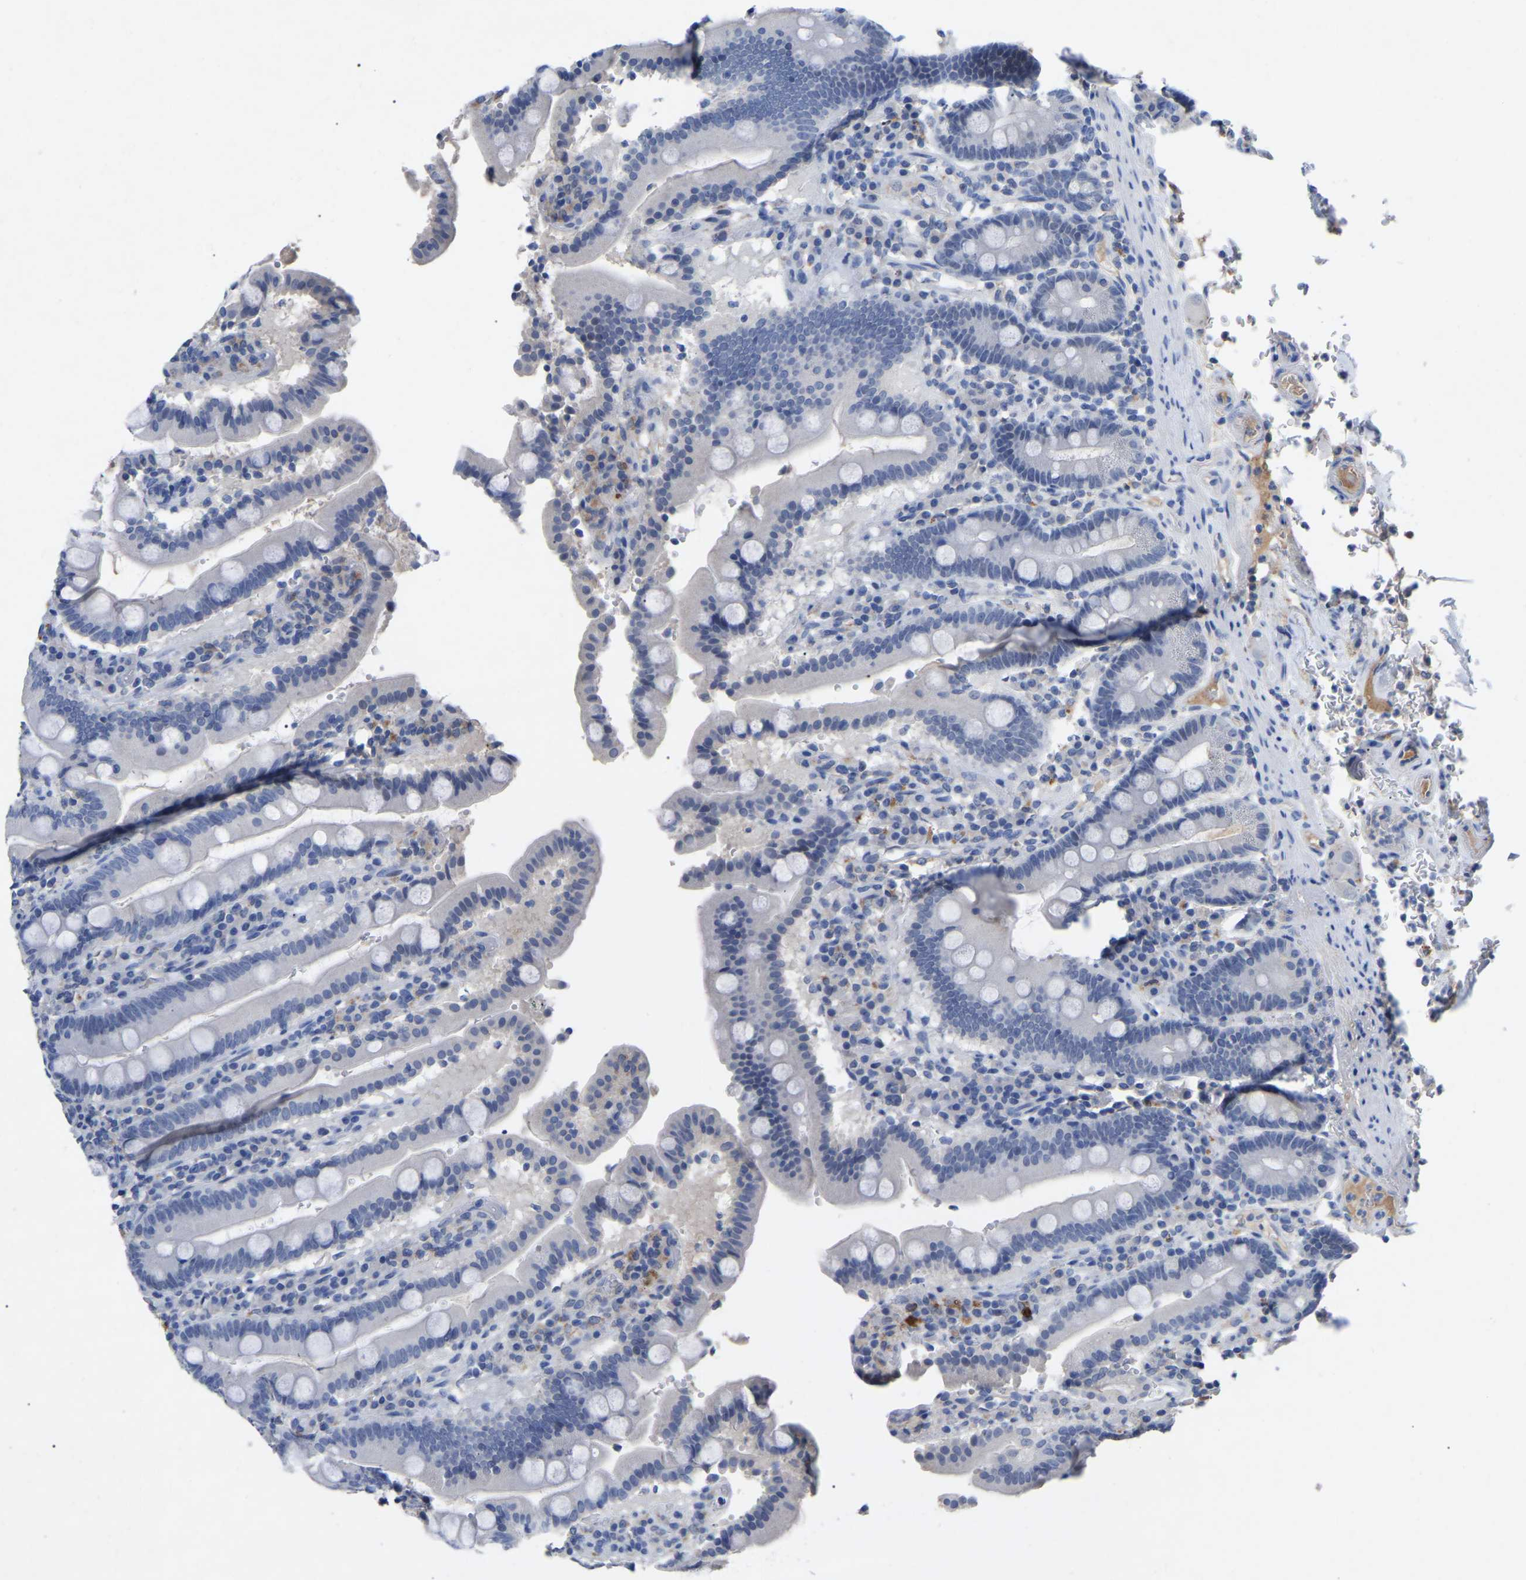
{"staining": {"intensity": "negative", "quantity": "none", "location": "none"}, "tissue": "duodenum", "cell_type": "Glandular cells", "image_type": "normal", "snomed": [{"axis": "morphology", "description": "Normal tissue, NOS"}, {"axis": "topography", "description": "Small intestine, NOS"}], "caption": "Histopathology image shows no significant protein positivity in glandular cells of benign duodenum. Brightfield microscopy of immunohistochemistry (IHC) stained with DAB (3,3'-diaminobenzidine) (brown) and hematoxylin (blue), captured at high magnification.", "gene": "SMPD2", "patient": {"sex": "female", "age": 71}}